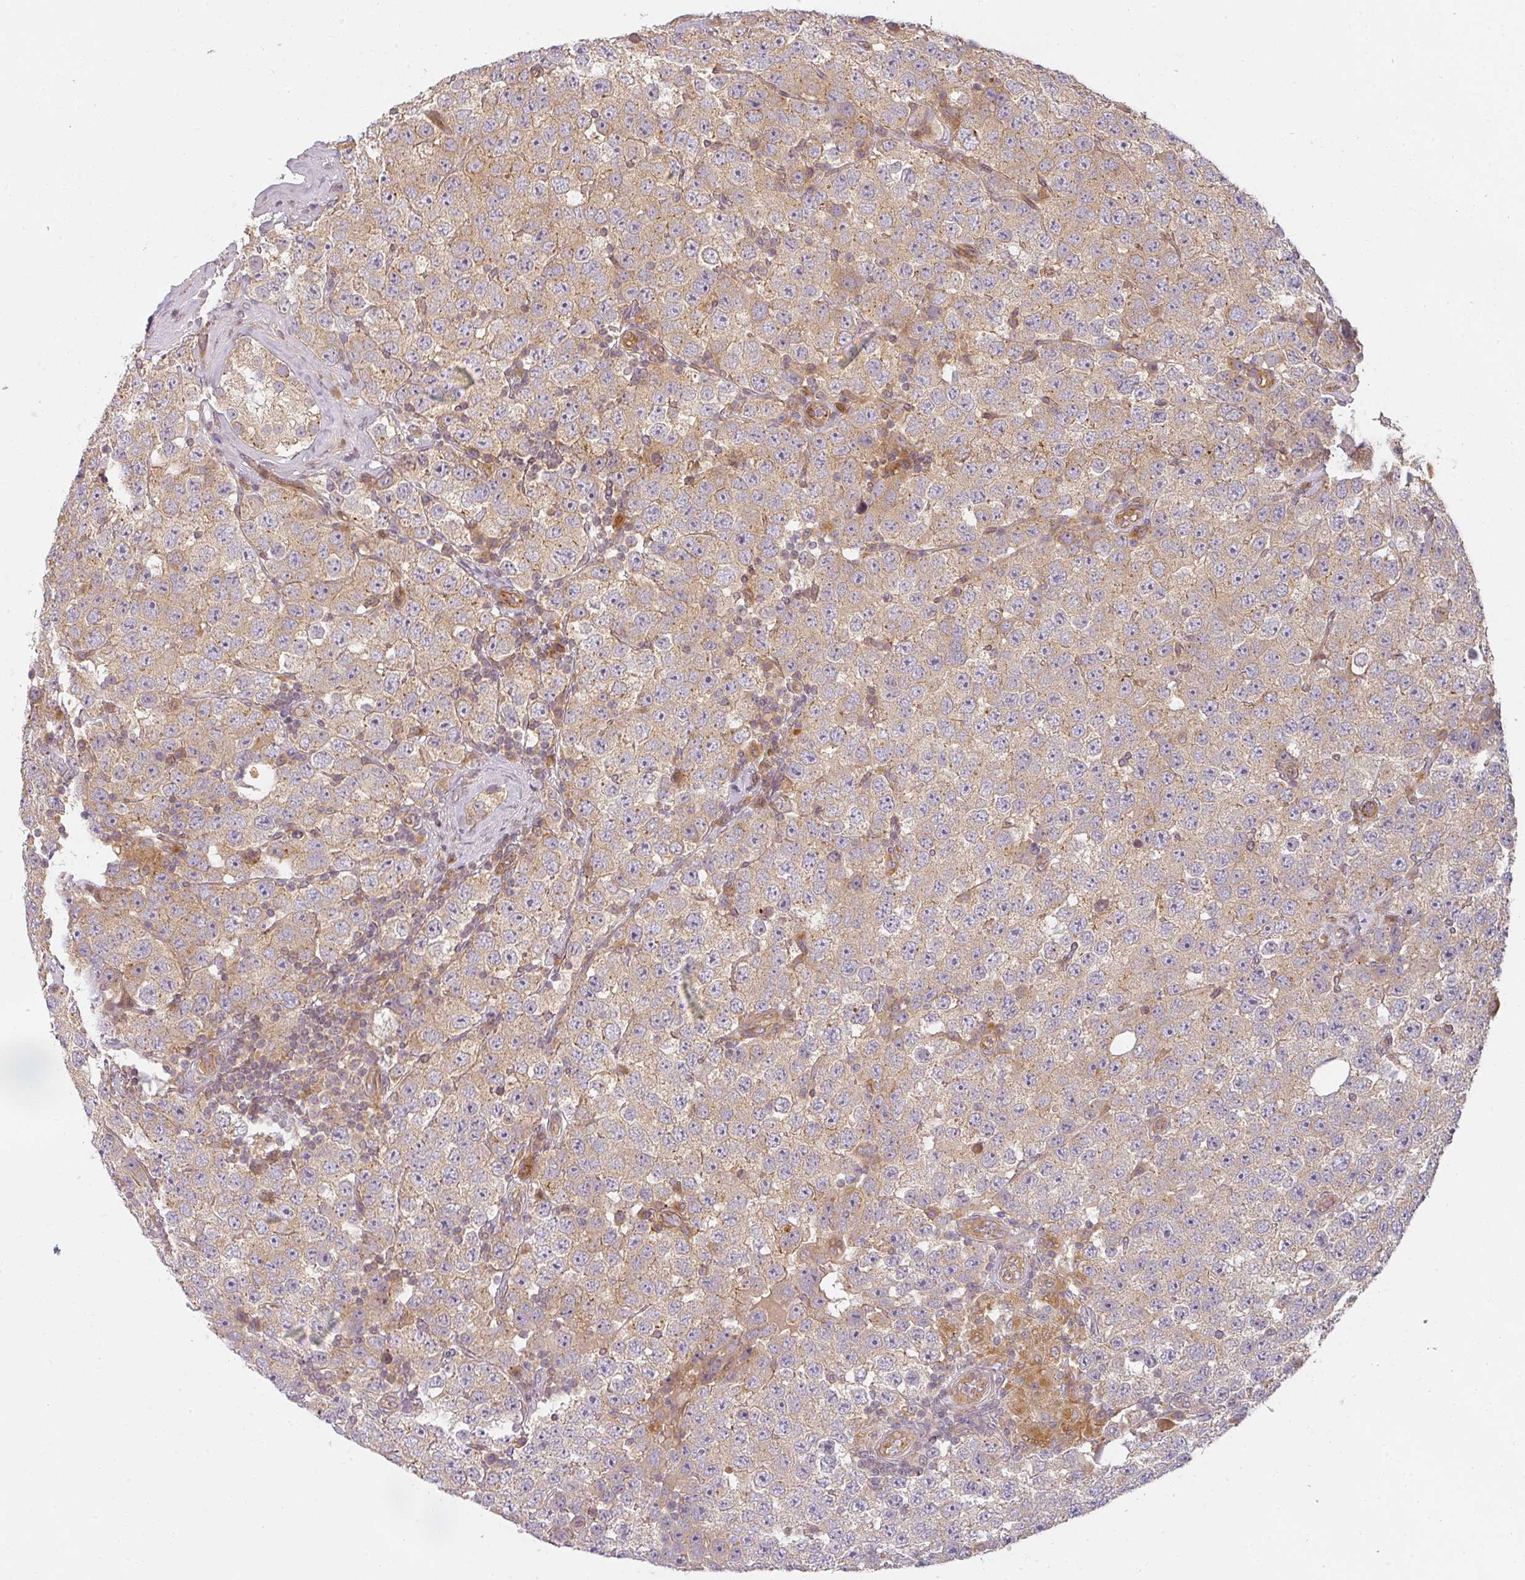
{"staining": {"intensity": "weak", "quantity": "25%-75%", "location": "cytoplasmic/membranous"}, "tissue": "testis cancer", "cell_type": "Tumor cells", "image_type": "cancer", "snomed": [{"axis": "morphology", "description": "Seminoma, NOS"}, {"axis": "topography", "description": "Testis"}], "caption": "Immunohistochemical staining of testis cancer (seminoma) shows weak cytoplasmic/membranous protein staining in about 25%-75% of tumor cells.", "gene": "CNOT1", "patient": {"sex": "male", "age": 28}}